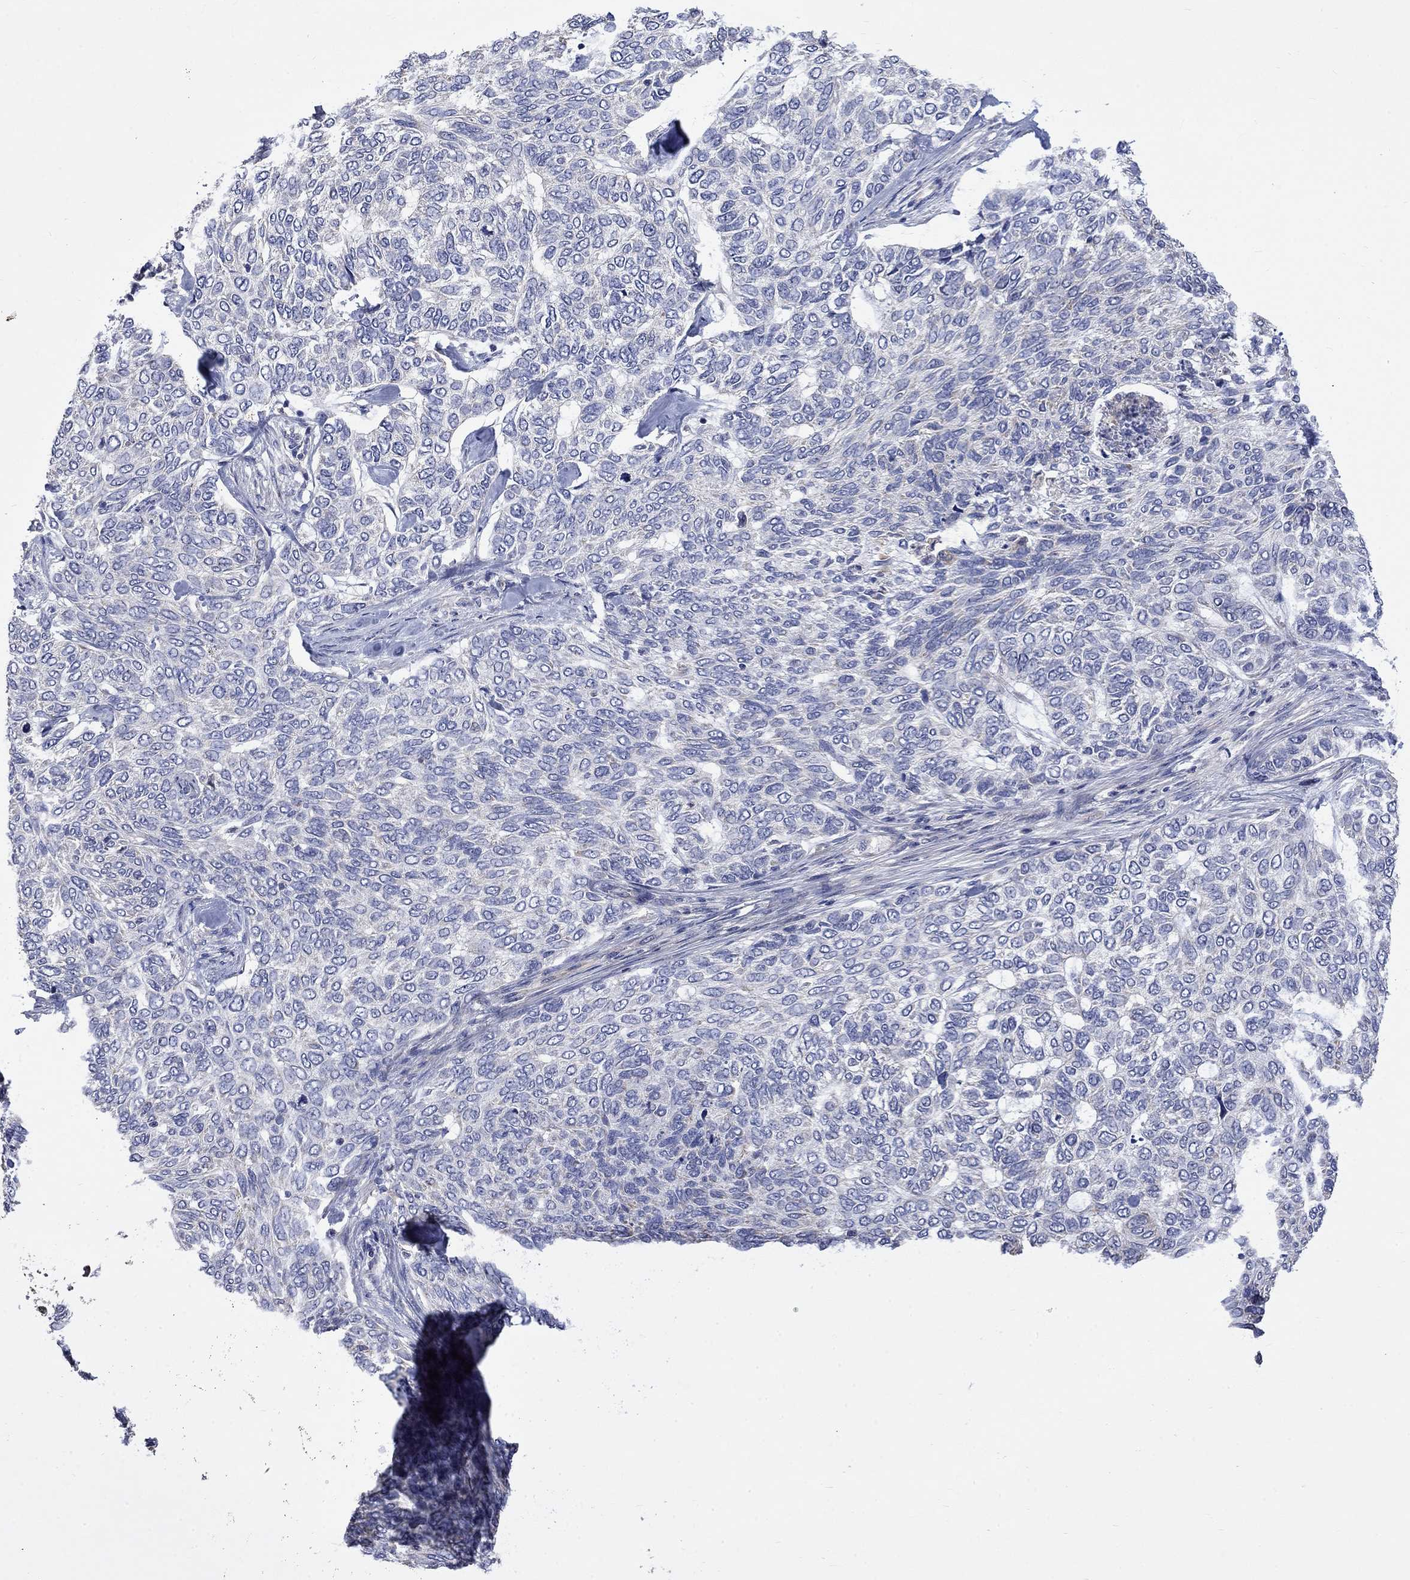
{"staining": {"intensity": "negative", "quantity": "none", "location": "none"}, "tissue": "skin cancer", "cell_type": "Tumor cells", "image_type": "cancer", "snomed": [{"axis": "morphology", "description": "Basal cell carcinoma"}, {"axis": "topography", "description": "Skin"}], "caption": "Tumor cells show no significant staining in skin basal cell carcinoma.", "gene": "CAMKK2", "patient": {"sex": "female", "age": 65}}